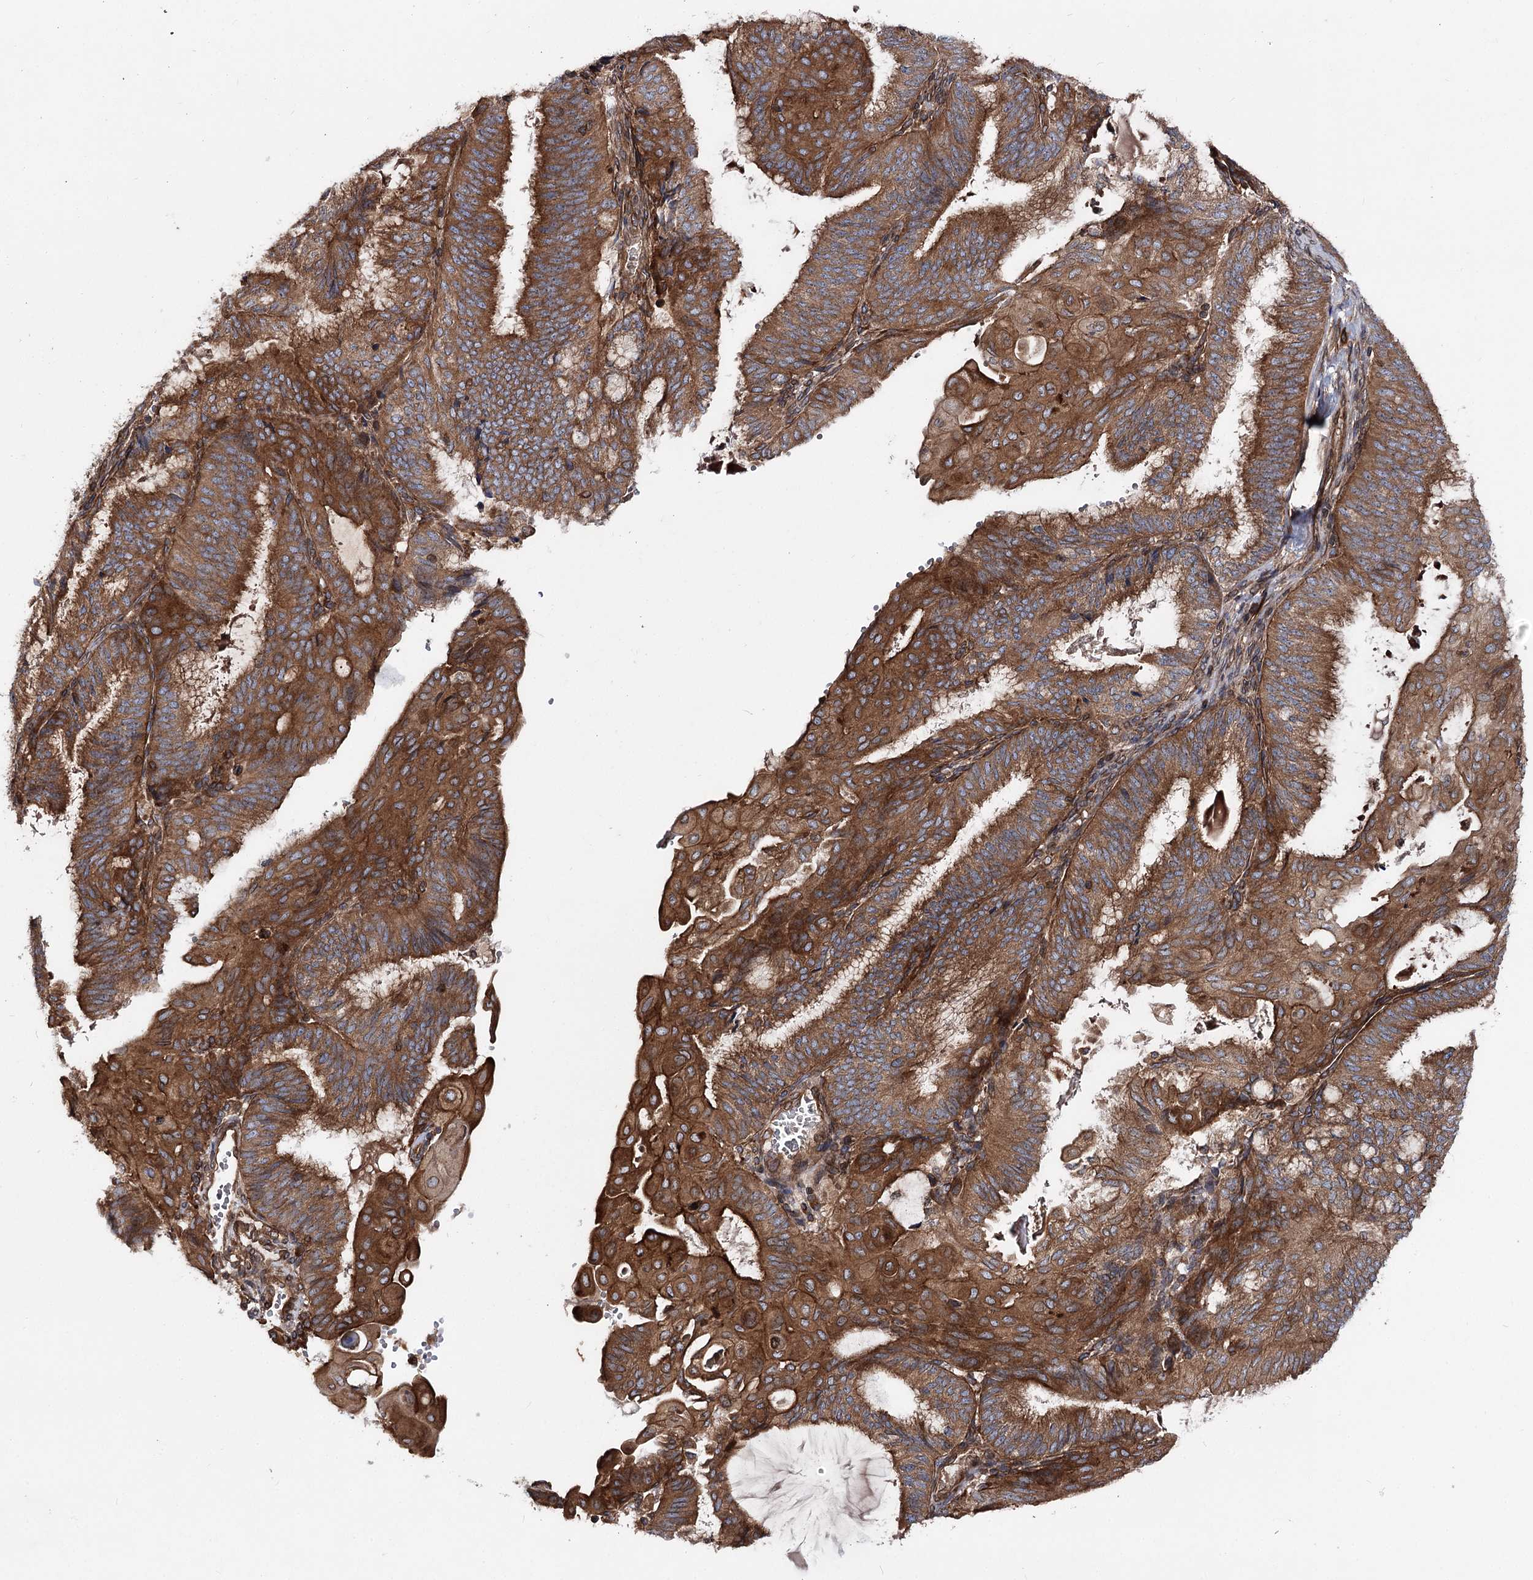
{"staining": {"intensity": "strong", "quantity": ">75%", "location": "cytoplasmic/membranous"}, "tissue": "endometrial cancer", "cell_type": "Tumor cells", "image_type": "cancer", "snomed": [{"axis": "morphology", "description": "Adenocarcinoma, NOS"}, {"axis": "topography", "description": "Endometrium"}], "caption": "Adenocarcinoma (endometrial) stained with DAB IHC exhibits high levels of strong cytoplasmic/membranous positivity in about >75% of tumor cells. (Stains: DAB in brown, nuclei in blue, Microscopy: brightfield microscopy at high magnification).", "gene": "FGFR1OP2", "patient": {"sex": "female", "age": 49}}